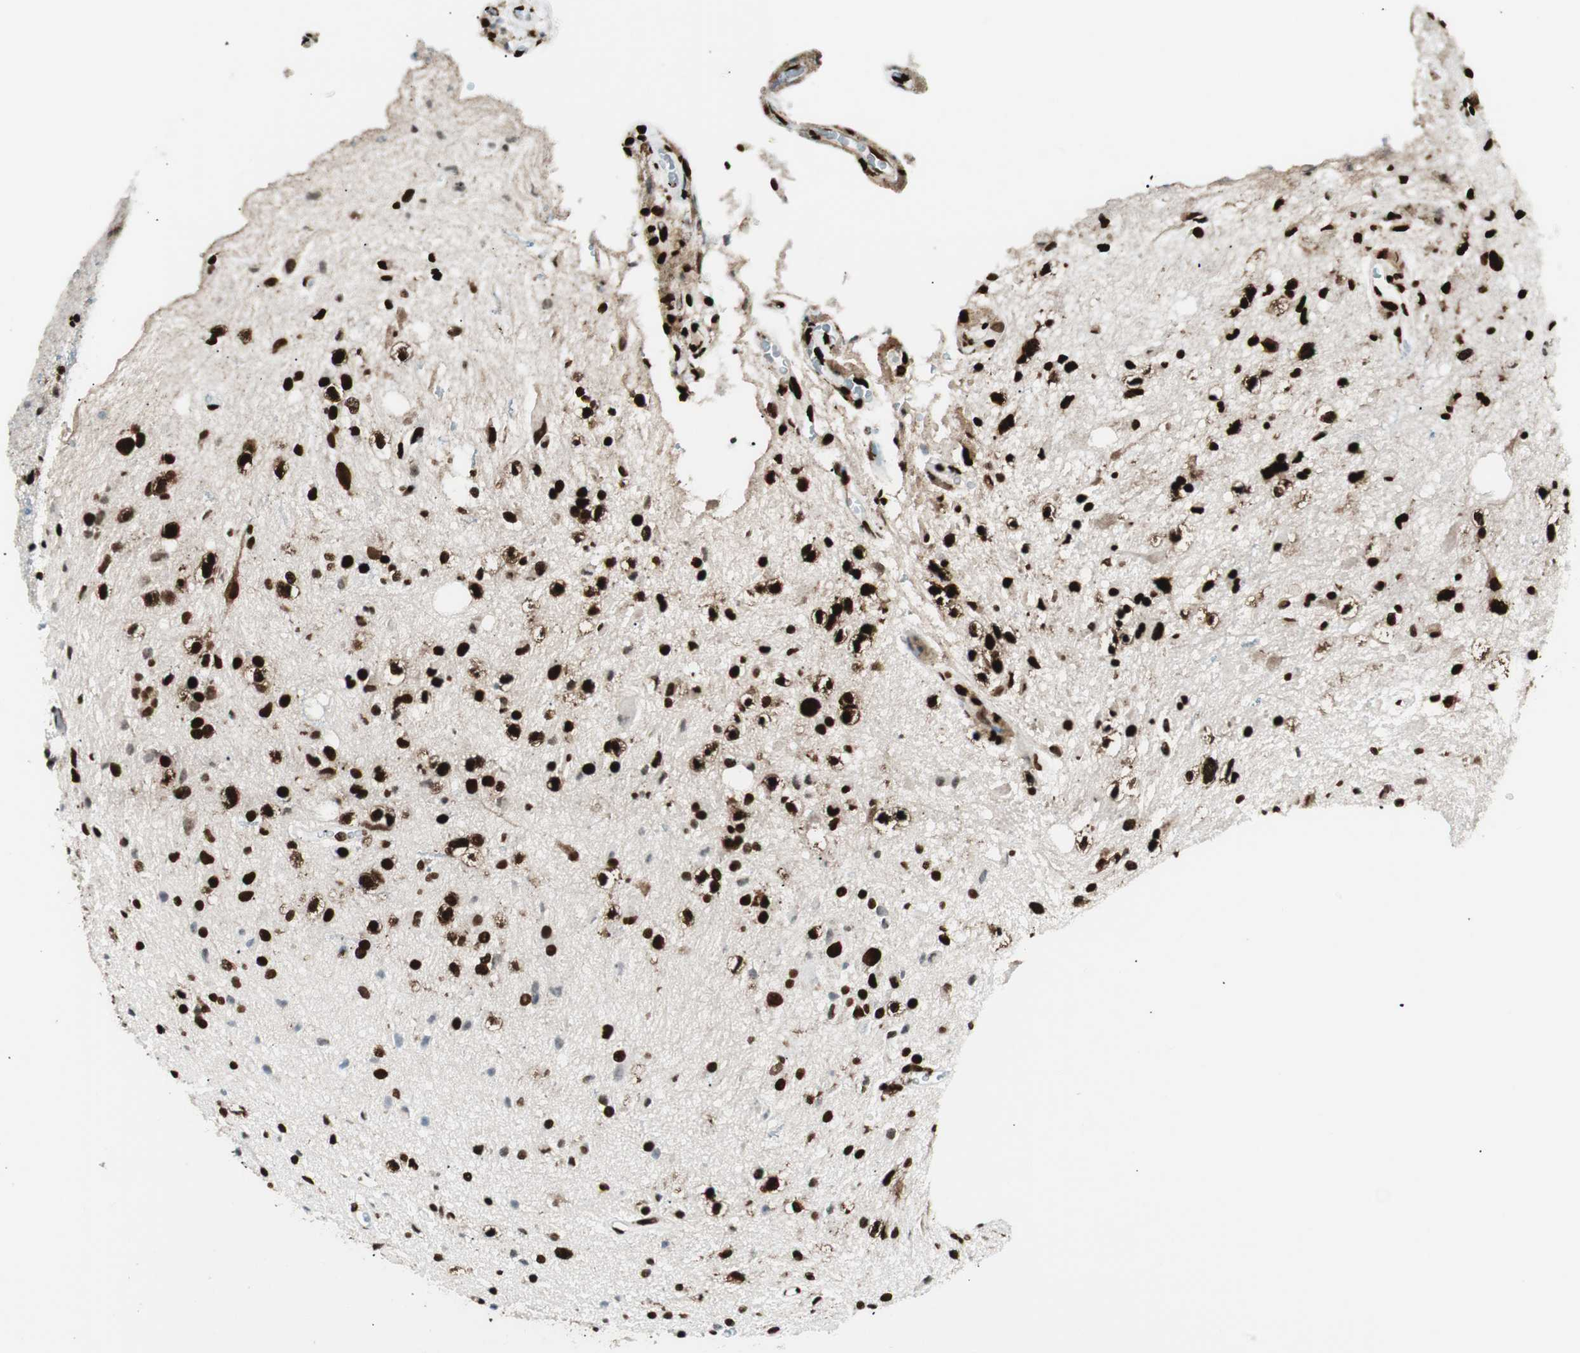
{"staining": {"intensity": "strong", "quantity": ">75%", "location": "nuclear"}, "tissue": "glioma", "cell_type": "Tumor cells", "image_type": "cancer", "snomed": [{"axis": "morphology", "description": "Glioma, malignant, High grade"}, {"axis": "topography", "description": "Brain"}], "caption": "A high-resolution histopathology image shows immunohistochemistry staining of malignant glioma (high-grade), which demonstrates strong nuclear staining in about >75% of tumor cells.", "gene": "EWSR1", "patient": {"sex": "male", "age": 47}}